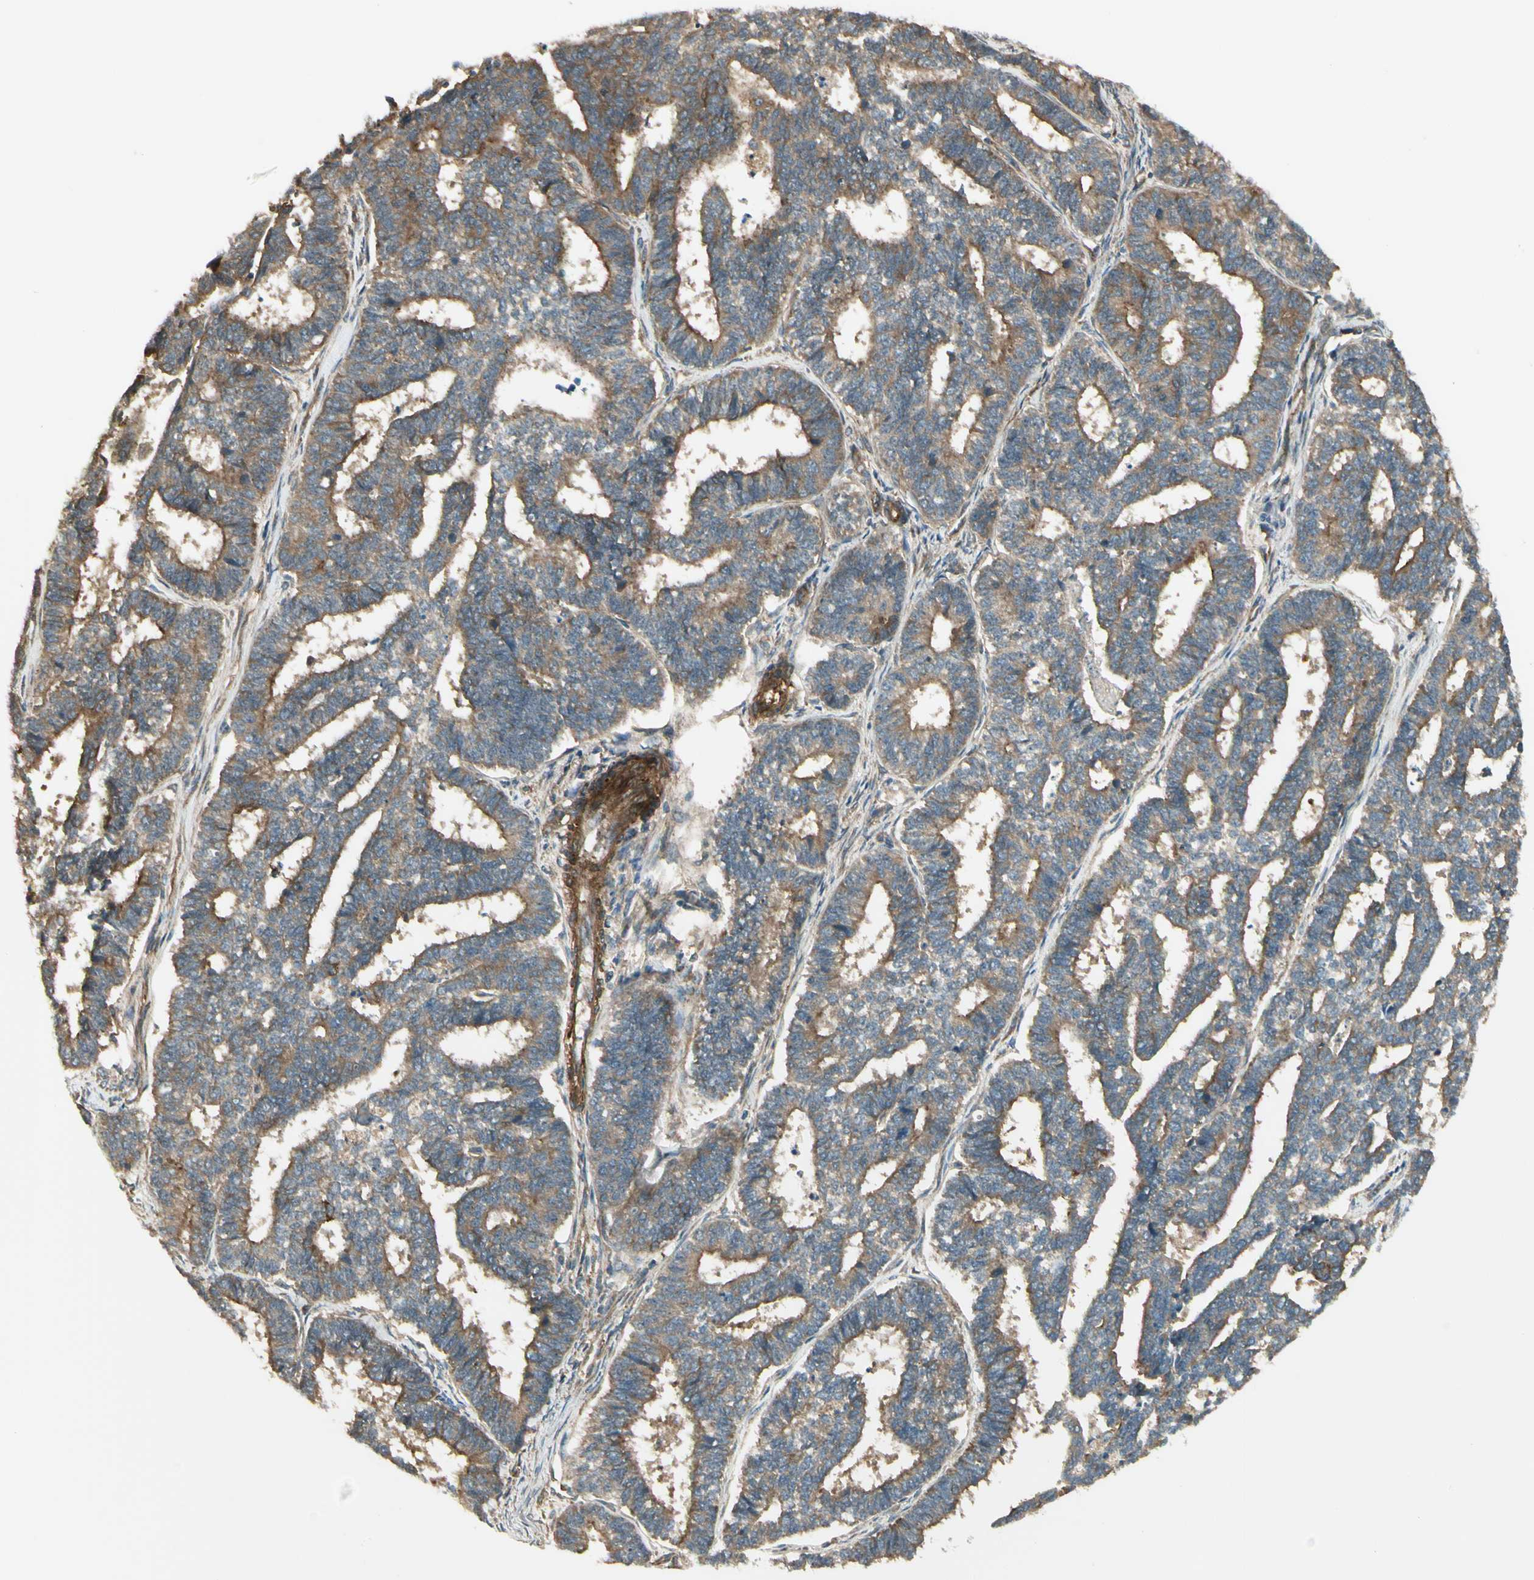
{"staining": {"intensity": "moderate", "quantity": ">75%", "location": "cytoplasmic/membranous"}, "tissue": "endometrial cancer", "cell_type": "Tumor cells", "image_type": "cancer", "snomed": [{"axis": "morphology", "description": "Adenocarcinoma, NOS"}, {"axis": "topography", "description": "Endometrium"}], "caption": "Tumor cells reveal medium levels of moderate cytoplasmic/membranous staining in about >75% of cells in human endometrial cancer.", "gene": "FKBP15", "patient": {"sex": "female", "age": 70}}